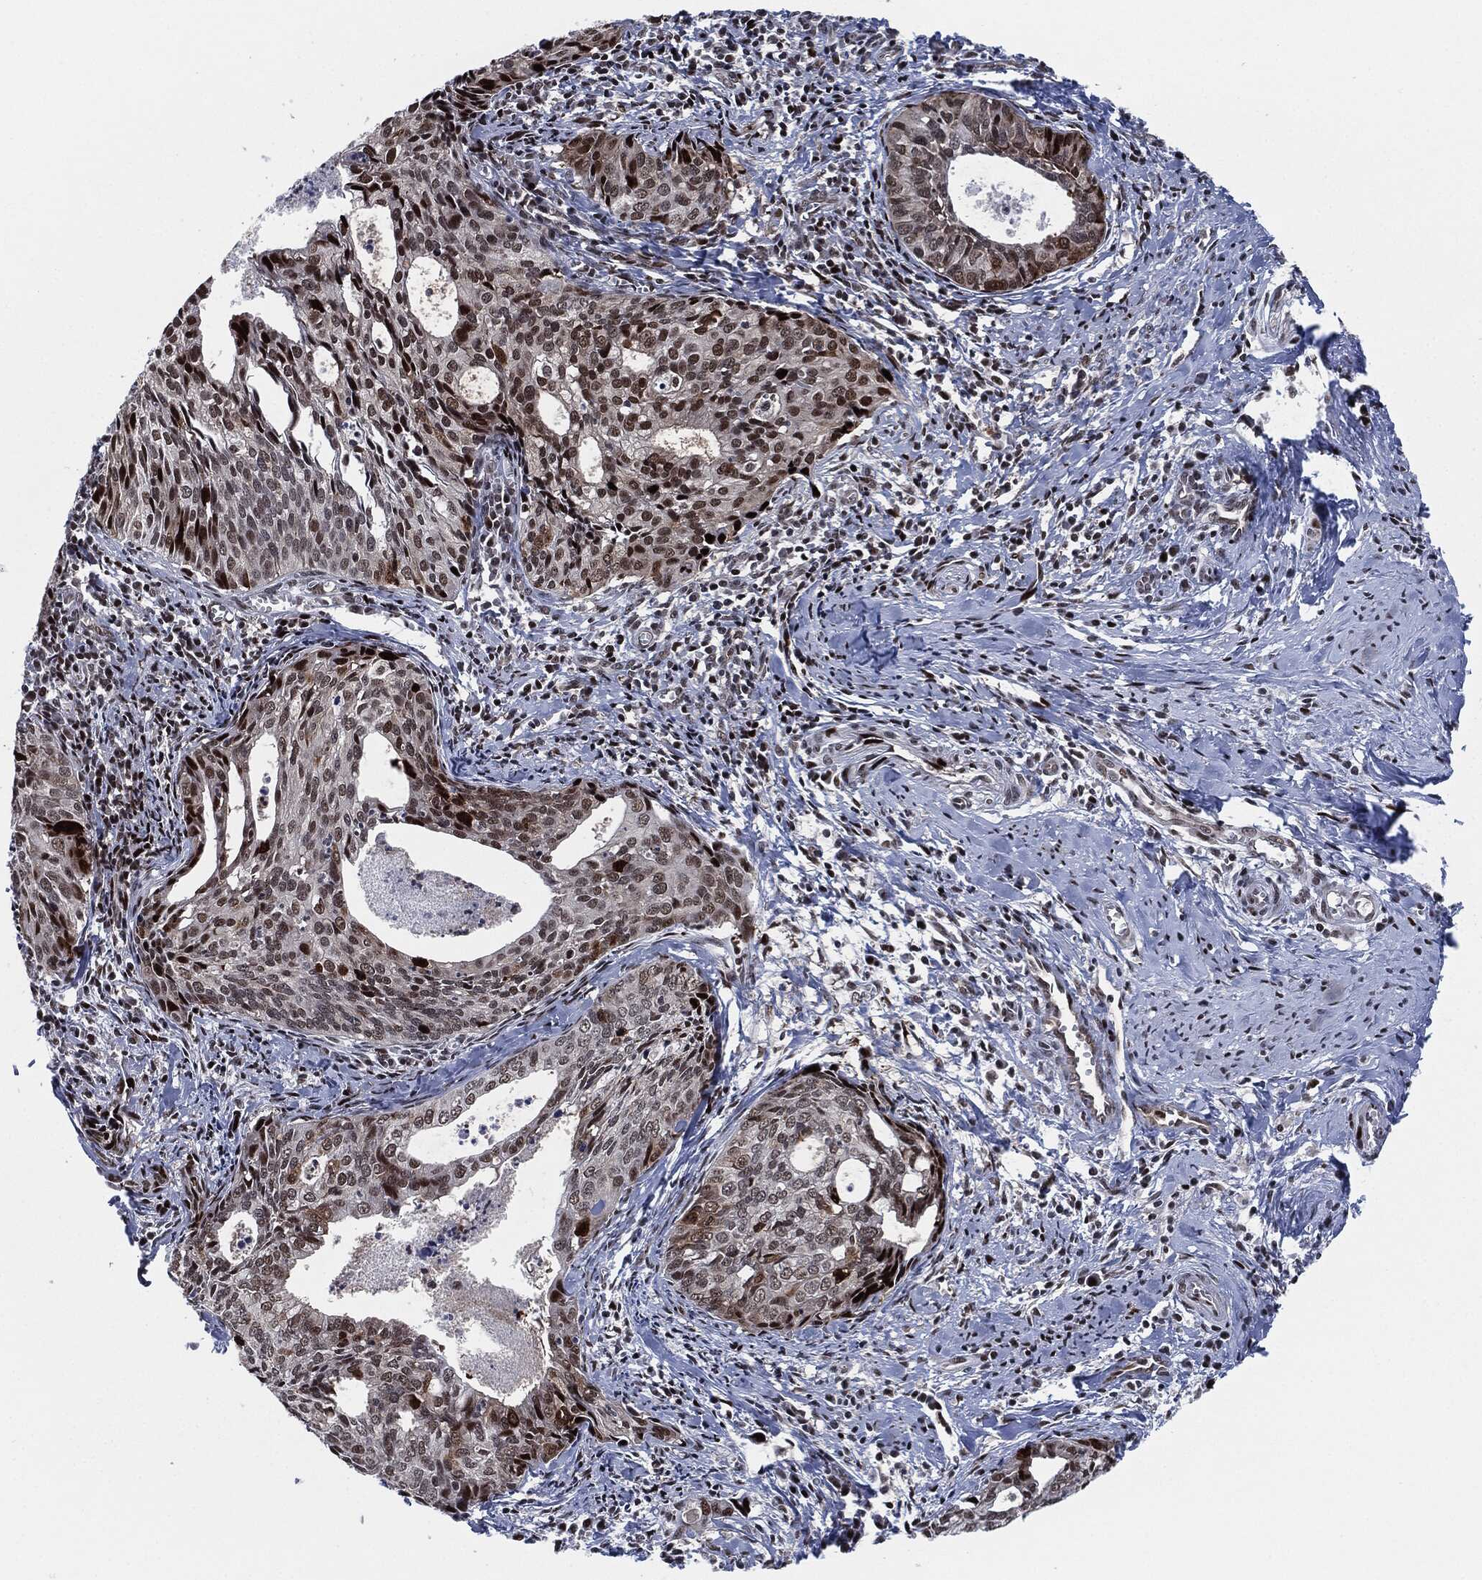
{"staining": {"intensity": "strong", "quantity": "25%-75%", "location": "nuclear"}, "tissue": "cervical cancer", "cell_type": "Tumor cells", "image_type": "cancer", "snomed": [{"axis": "morphology", "description": "Squamous cell carcinoma, NOS"}, {"axis": "topography", "description": "Cervix"}], "caption": "Cervical cancer stained with IHC reveals strong nuclear expression in about 25%-75% of tumor cells.", "gene": "AKT2", "patient": {"sex": "female", "age": 29}}